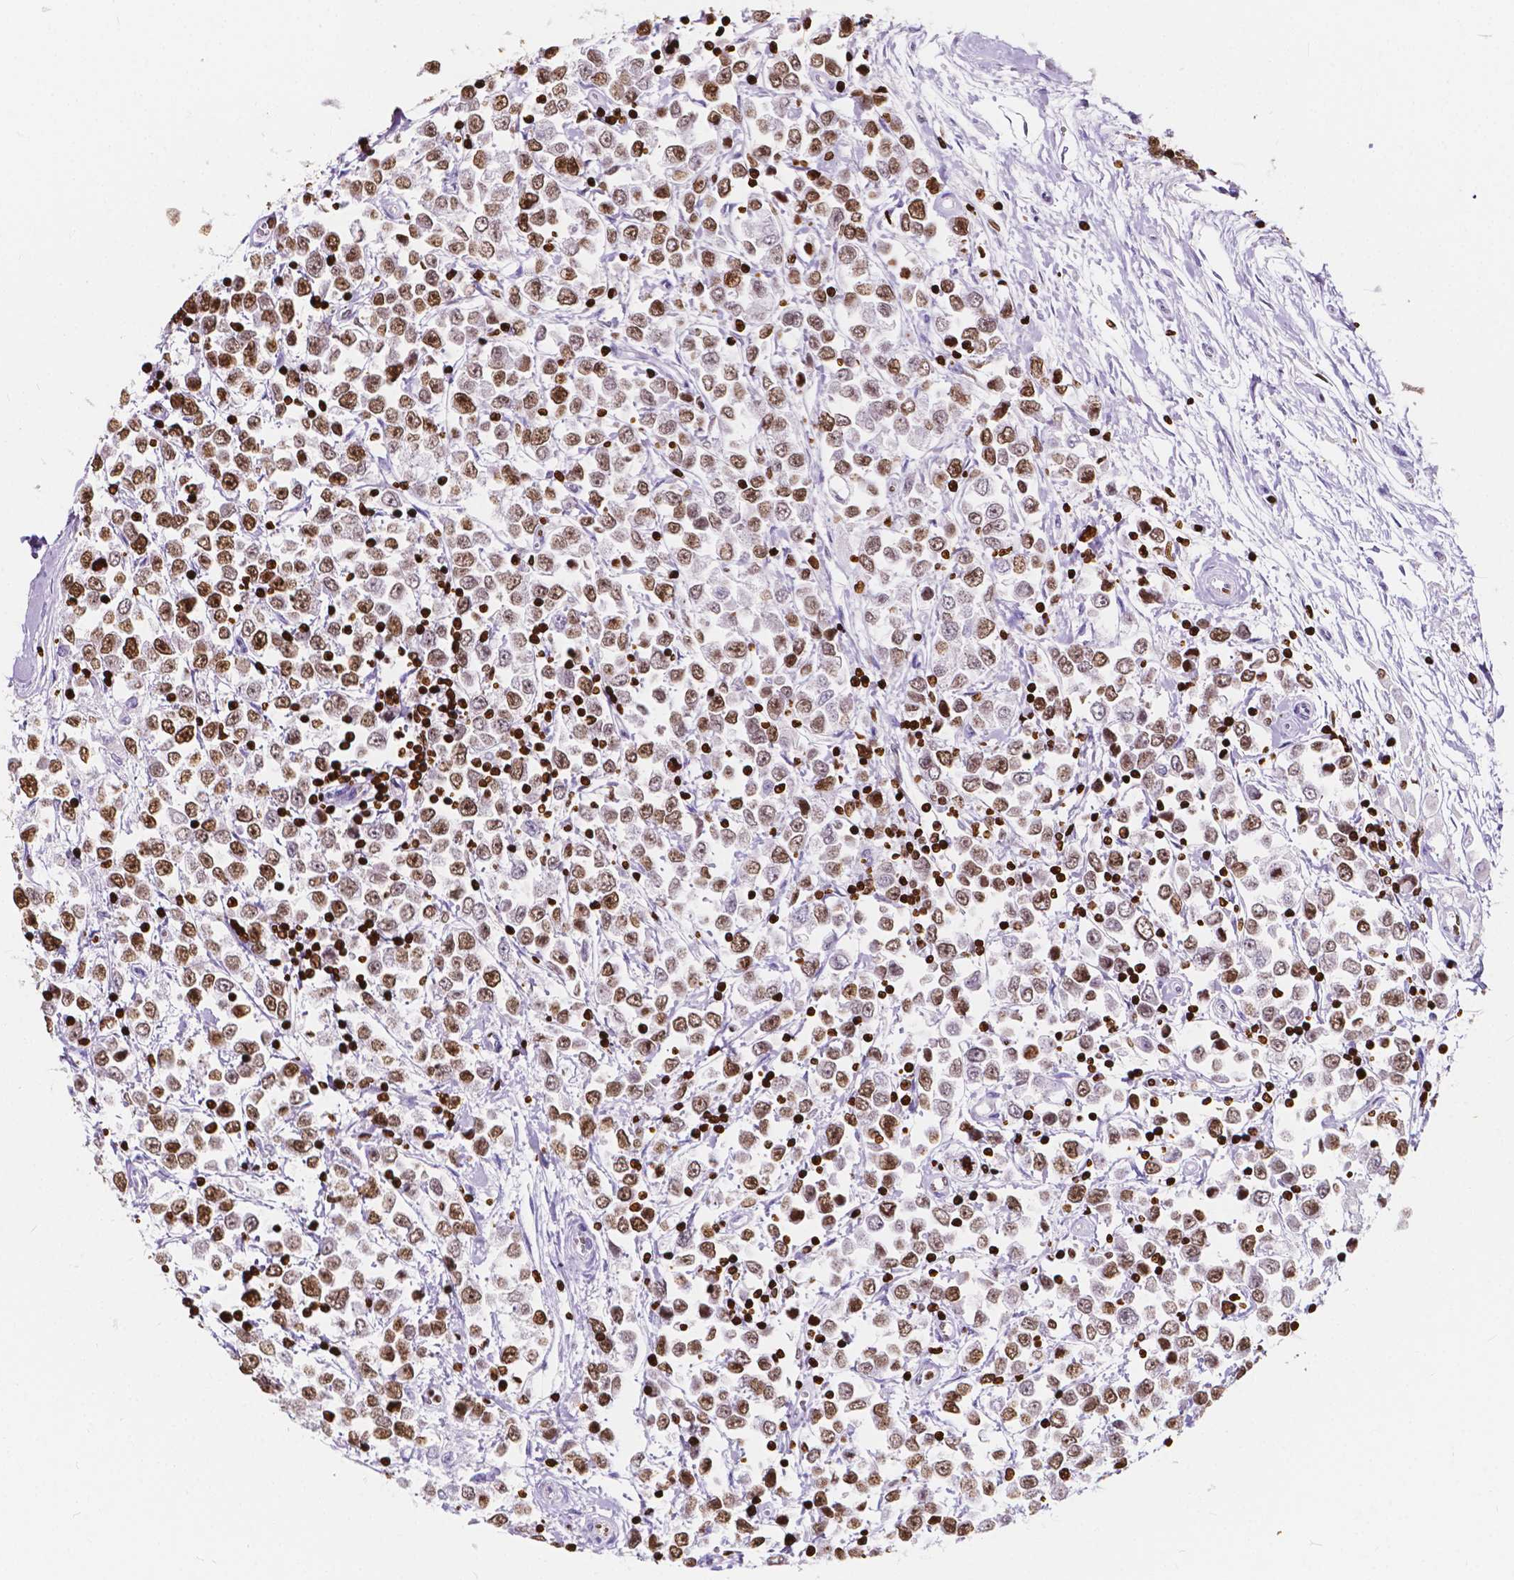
{"staining": {"intensity": "moderate", "quantity": ">75%", "location": "nuclear"}, "tissue": "testis cancer", "cell_type": "Tumor cells", "image_type": "cancer", "snomed": [{"axis": "morphology", "description": "Seminoma, NOS"}, {"axis": "topography", "description": "Testis"}], "caption": "A photomicrograph showing moderate nuclear positivity in about >75% of tumor cells in seminoma (testis), as visualized by brown immunohistochemical staining.", "gene": "CBY3", "patient": {"sex": "male", "age": 34}}